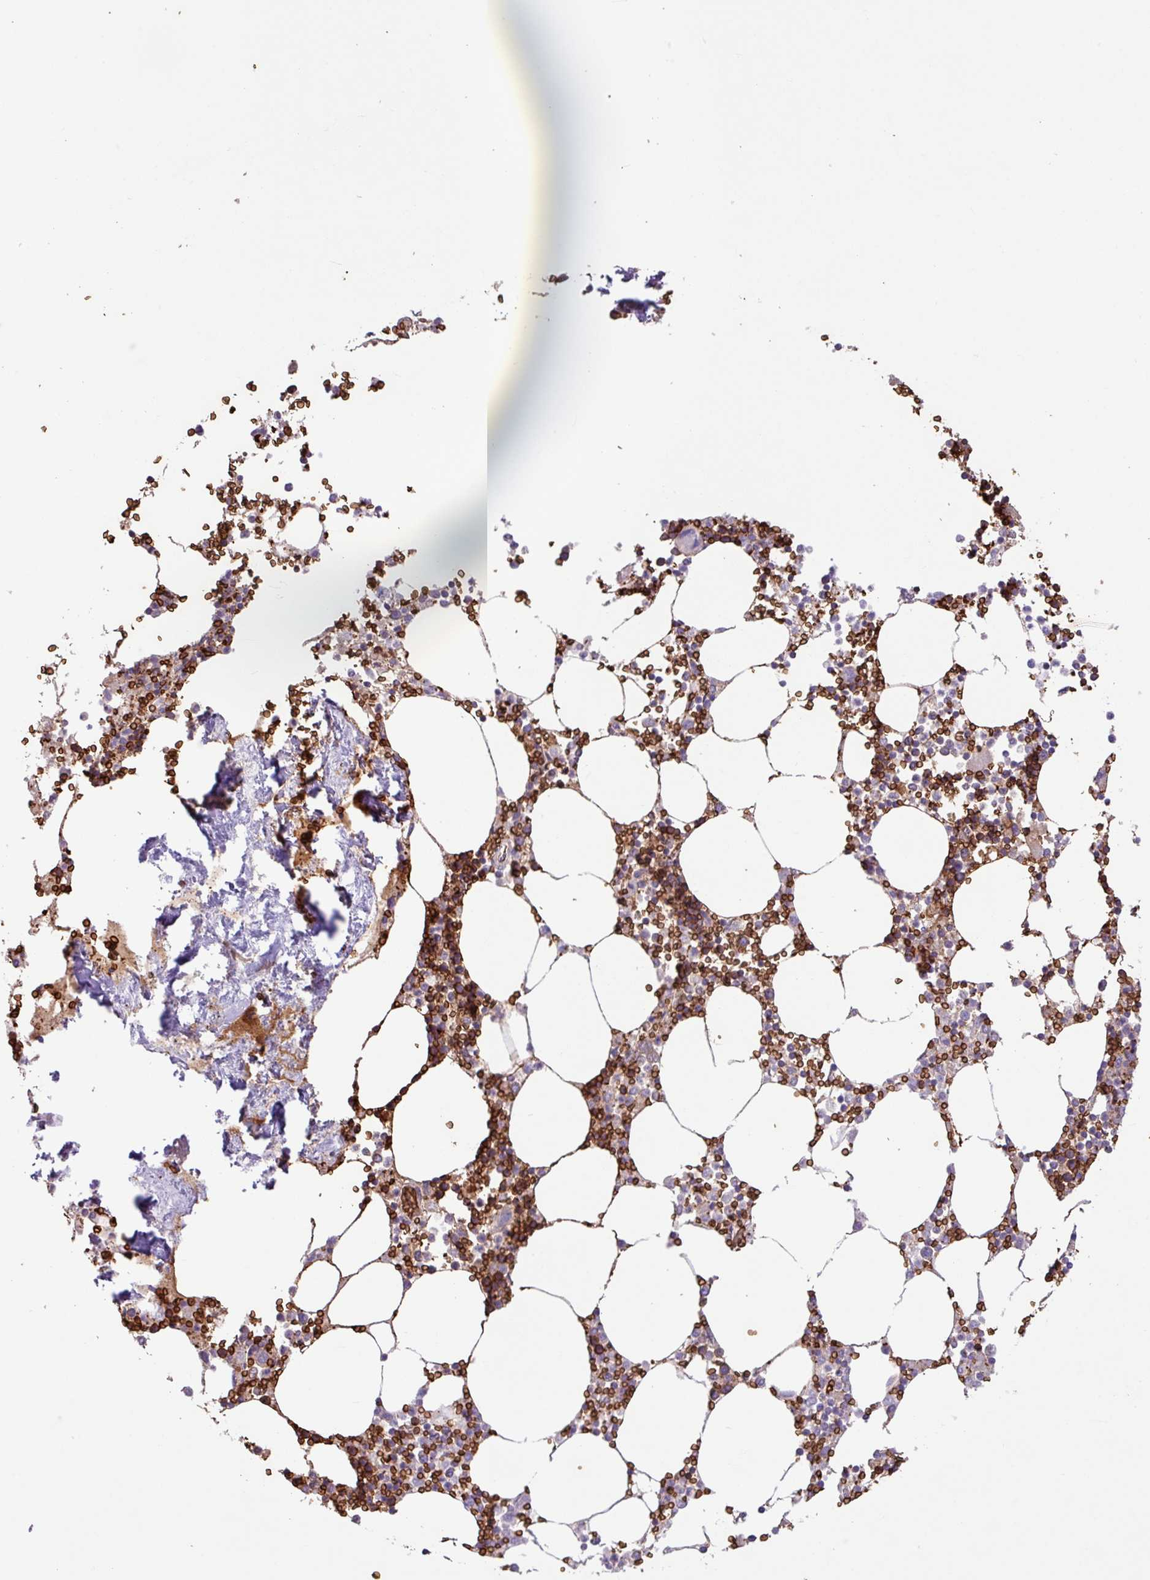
{"staining": {"intensity": "strong", "quantity": "25%-75%", "location": "cytoplasmic/membranous"}, "tissue": "bone marrow", "cell_type": "Hematopoietic cells", "image_type": "normal", "snomed": [{"axis": "morphology", "description": "Normal tissue, NOS"}, {"axis": "topography", "description": "Bone marrow"}], "caption": "IHC (DAB) staining of unremarkable human bone marrow reveals strong cytoplasmic/membranous protein staining in about 25%-75% of hematopoietic cells.", "gene": "RAD21L1", "patient": {"sex": "male", "age": 54}}